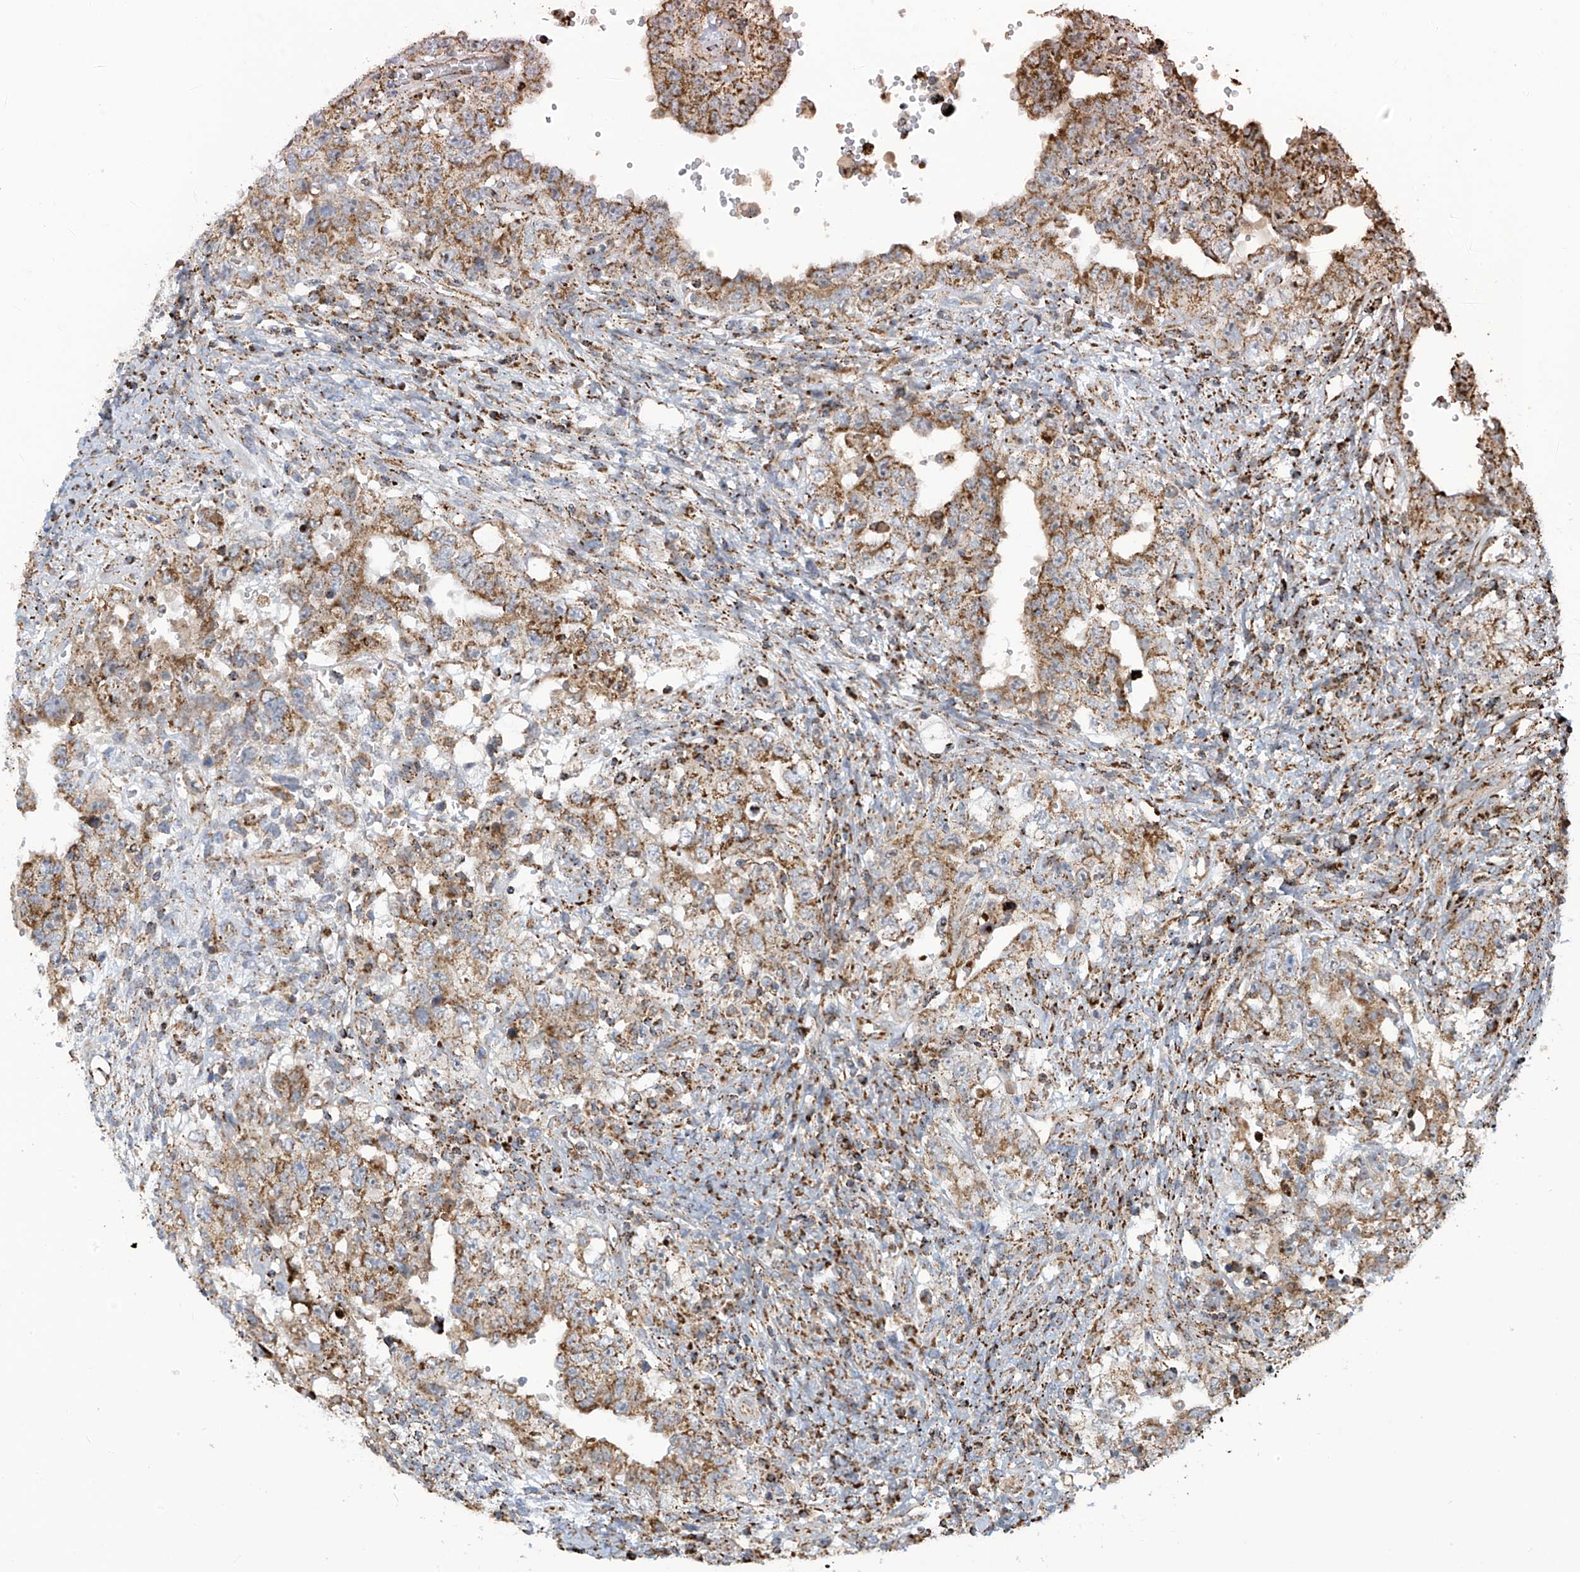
{"staining": {"intensity": "moderate", "quantity": ">75%", "location": "cytoplasmic/membranous"}, "tissue": "testis cancer", "cell_type": "Tumor cells", "image_type": "cancer", "snomed": [{"axis": "morphology", "description": "Carcinoma, Embryonal, NOS"}, {"axis": "topography", "description": "Testis"}], "caption": "Immunohistochemical staining of human embryonal carcinoma (testis) displays medium levels of moderate cytoplasmic/membranous staining in about >75% of tumor cells.", "gene": "COX10", "patient": {"sex": "male", "age": 26}}